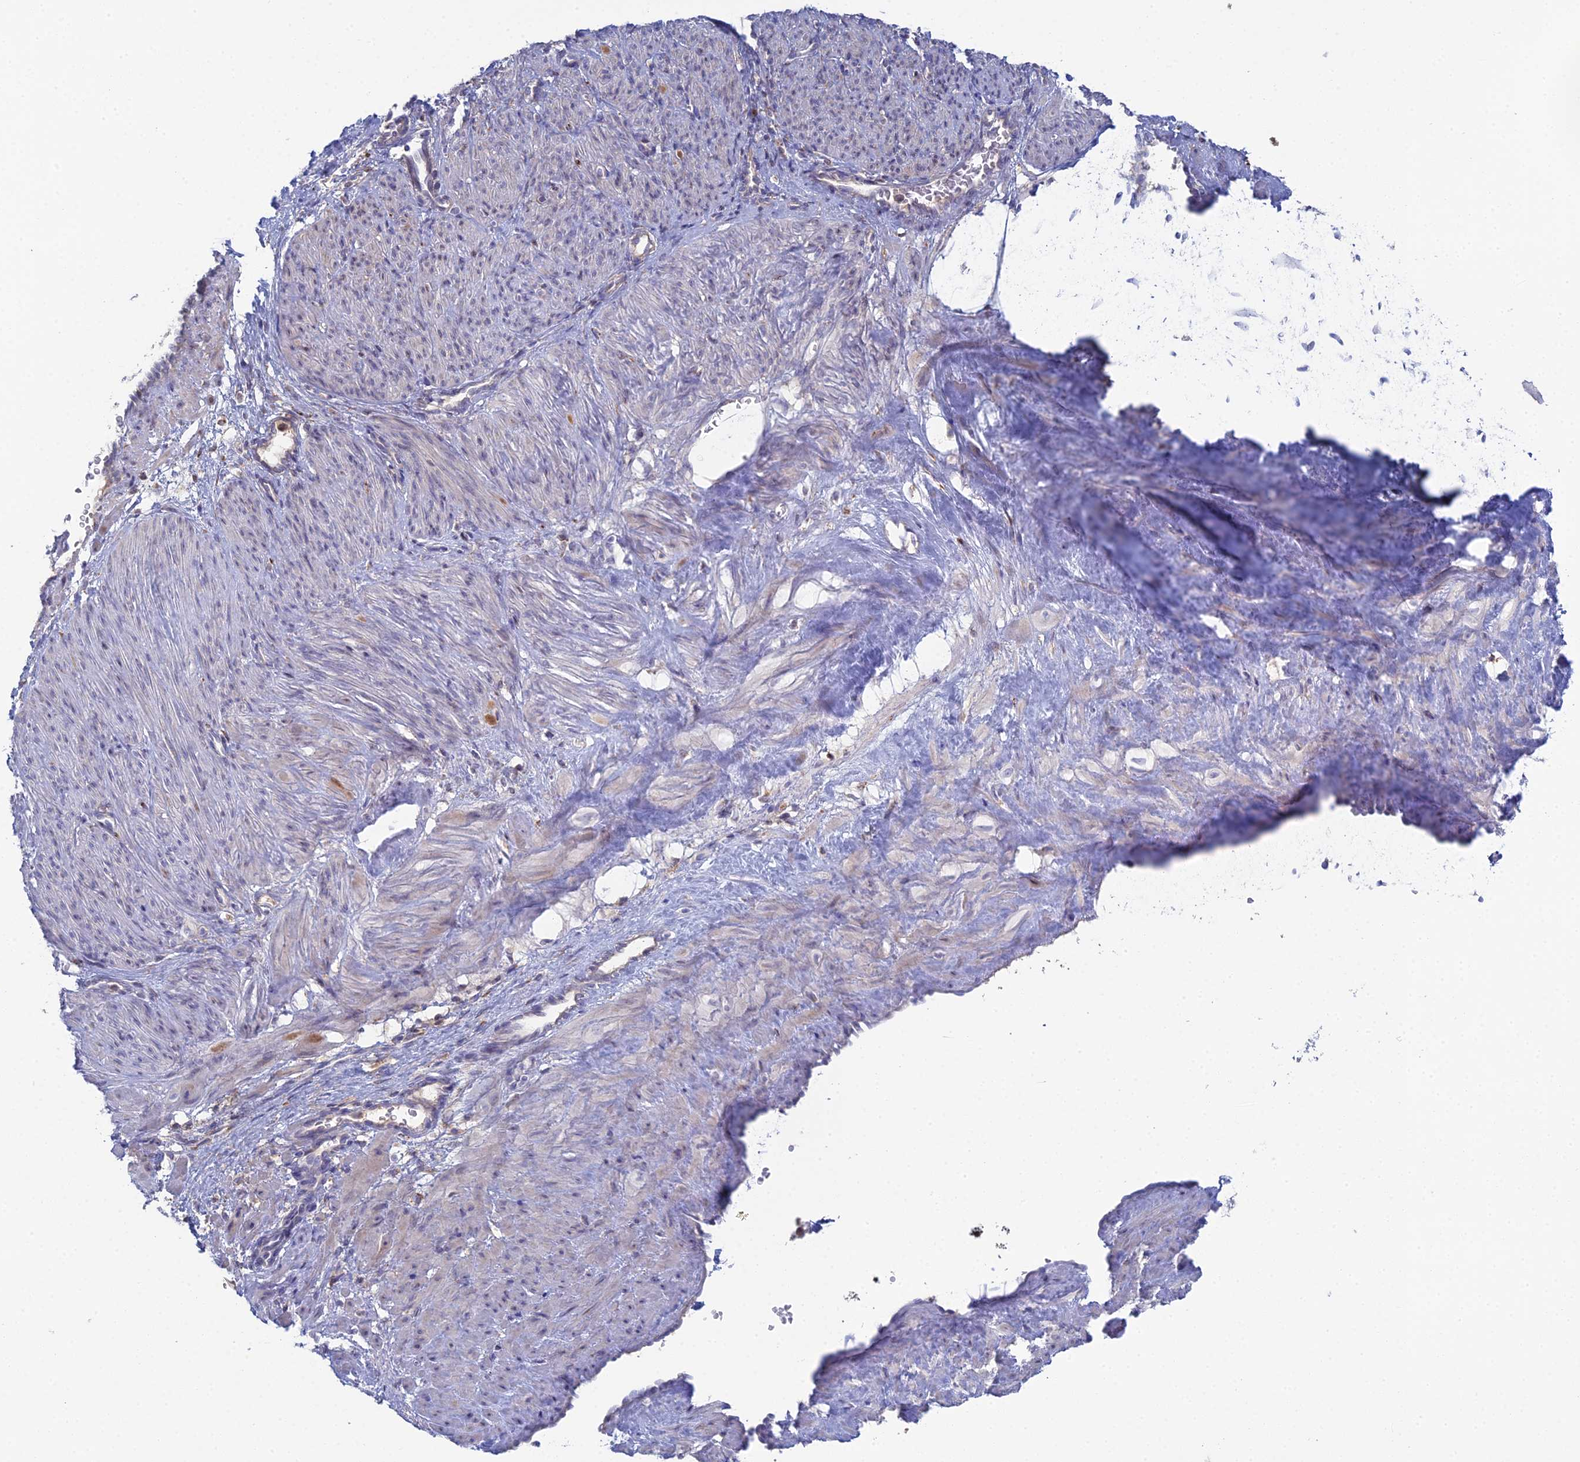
{"staining": {"intensity": "negative", "quantity": "none", "location": "none"}, "tissue": "smooth muscle", "cell_type": "Smooth muscle cells", "image_type": "normal", "snomed": [{"axis": "morphology", "description": "Normal tissue, NOS"}, {"axis": "topography", "description": "Endometrium"}], "caption": "Immunohistochemistry histopathology image of benign smooth muscle stained for a protein (brown), which displays no positivity in smooth muscle cells. Brightfield microscopy of immunohistochemistry stained with DAB (3,3'-diaminobenzidine) (brown) and hematoxylin (blue), captured at high magnification.", "gene": "TRAPPC6A", "patient": {"sex": "female", "age": 33}}